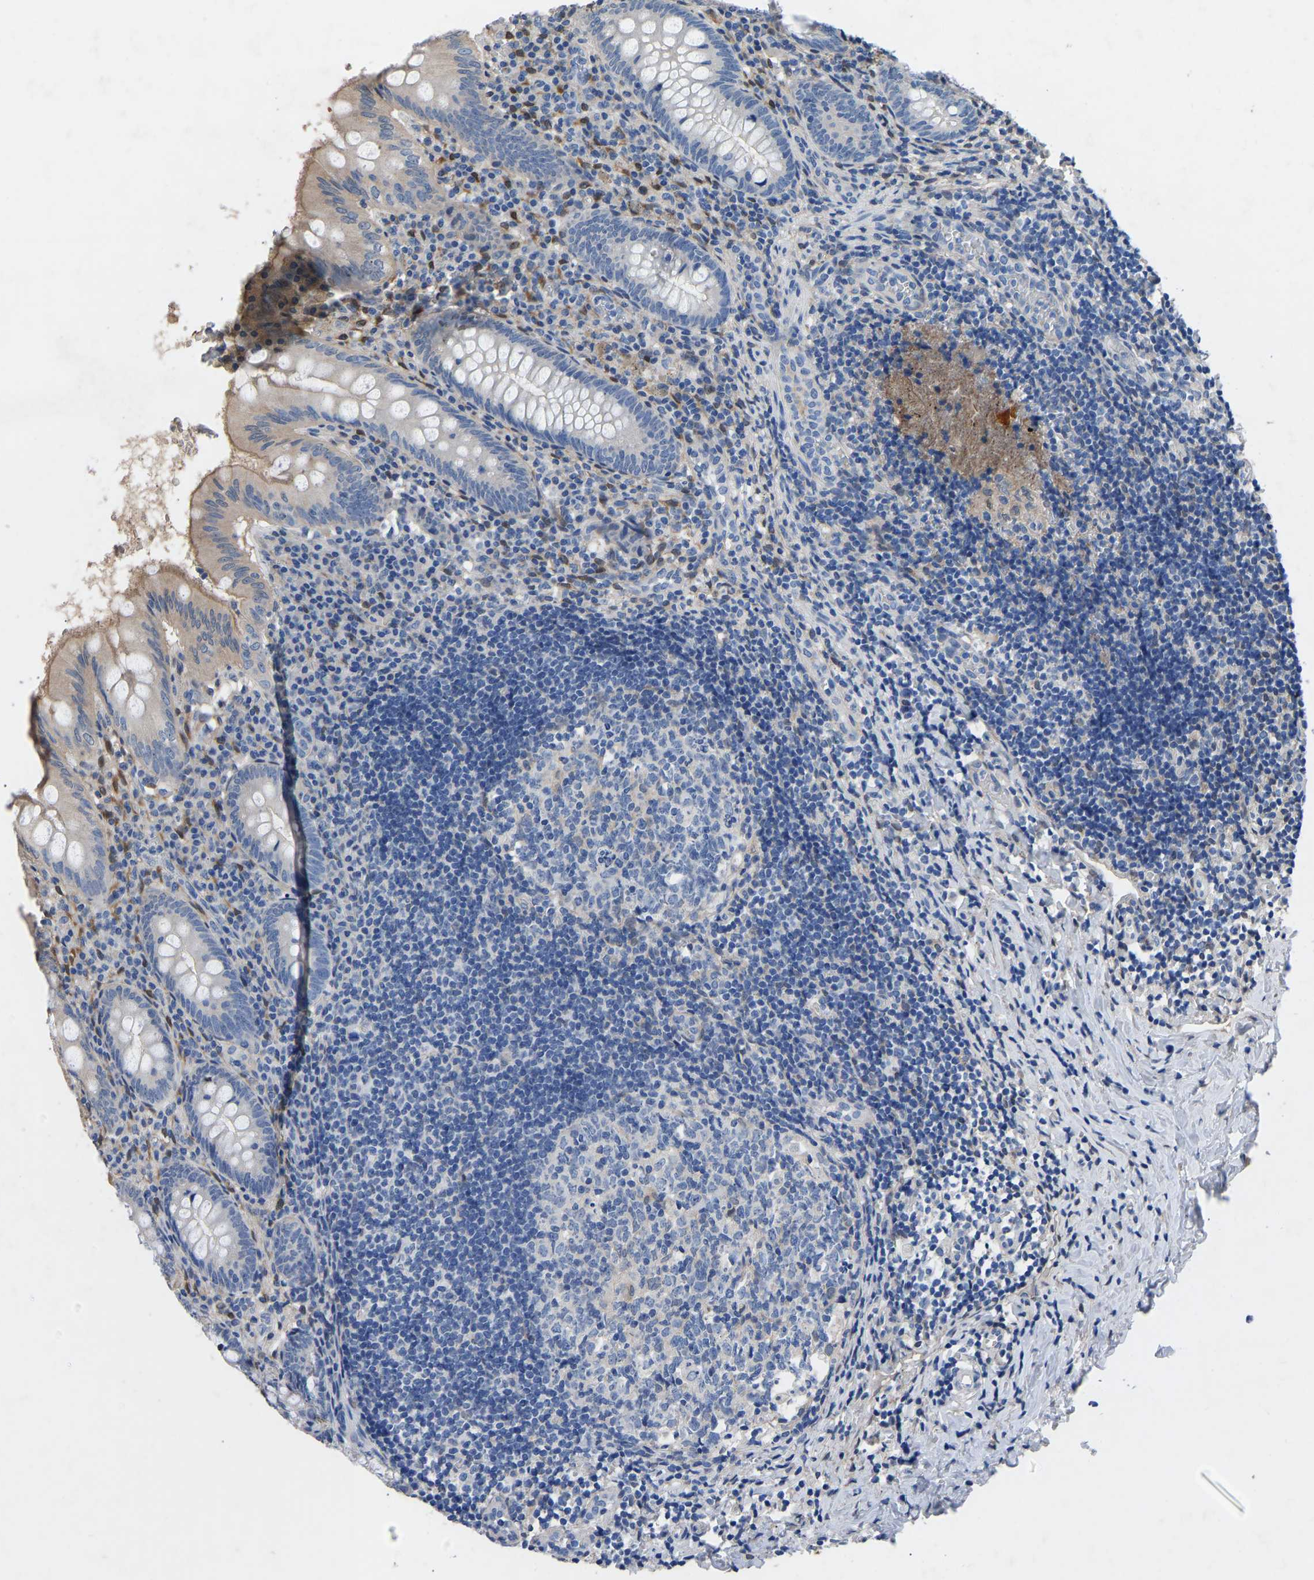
{"staining": {"intensity": "weak", "quantity": "25%-75%", "location": "cytoplasmic/membranous"}, "tissue": "appendix", "cell_type": "Glandular cells", "image_type": "normal", "snomed": [{"axis": "morphology", "description": "Normal tissue, NOS"}, {"axis": "topography", "description": "Appendix"}], "caption": "Appendix stained with DAB immunohistochemistry displays low levels of weak cytoplasmic/membranous positivity in approximately 25%-75% of glandular cells. The staining was performed using DAB (3,3'-diaminobenzidine), with brown indicating positive protein expression. Nuclei are stained blue with hematoxylin.", "gene": "RBP1", "patient": {"sex": "male", "age": 8}}